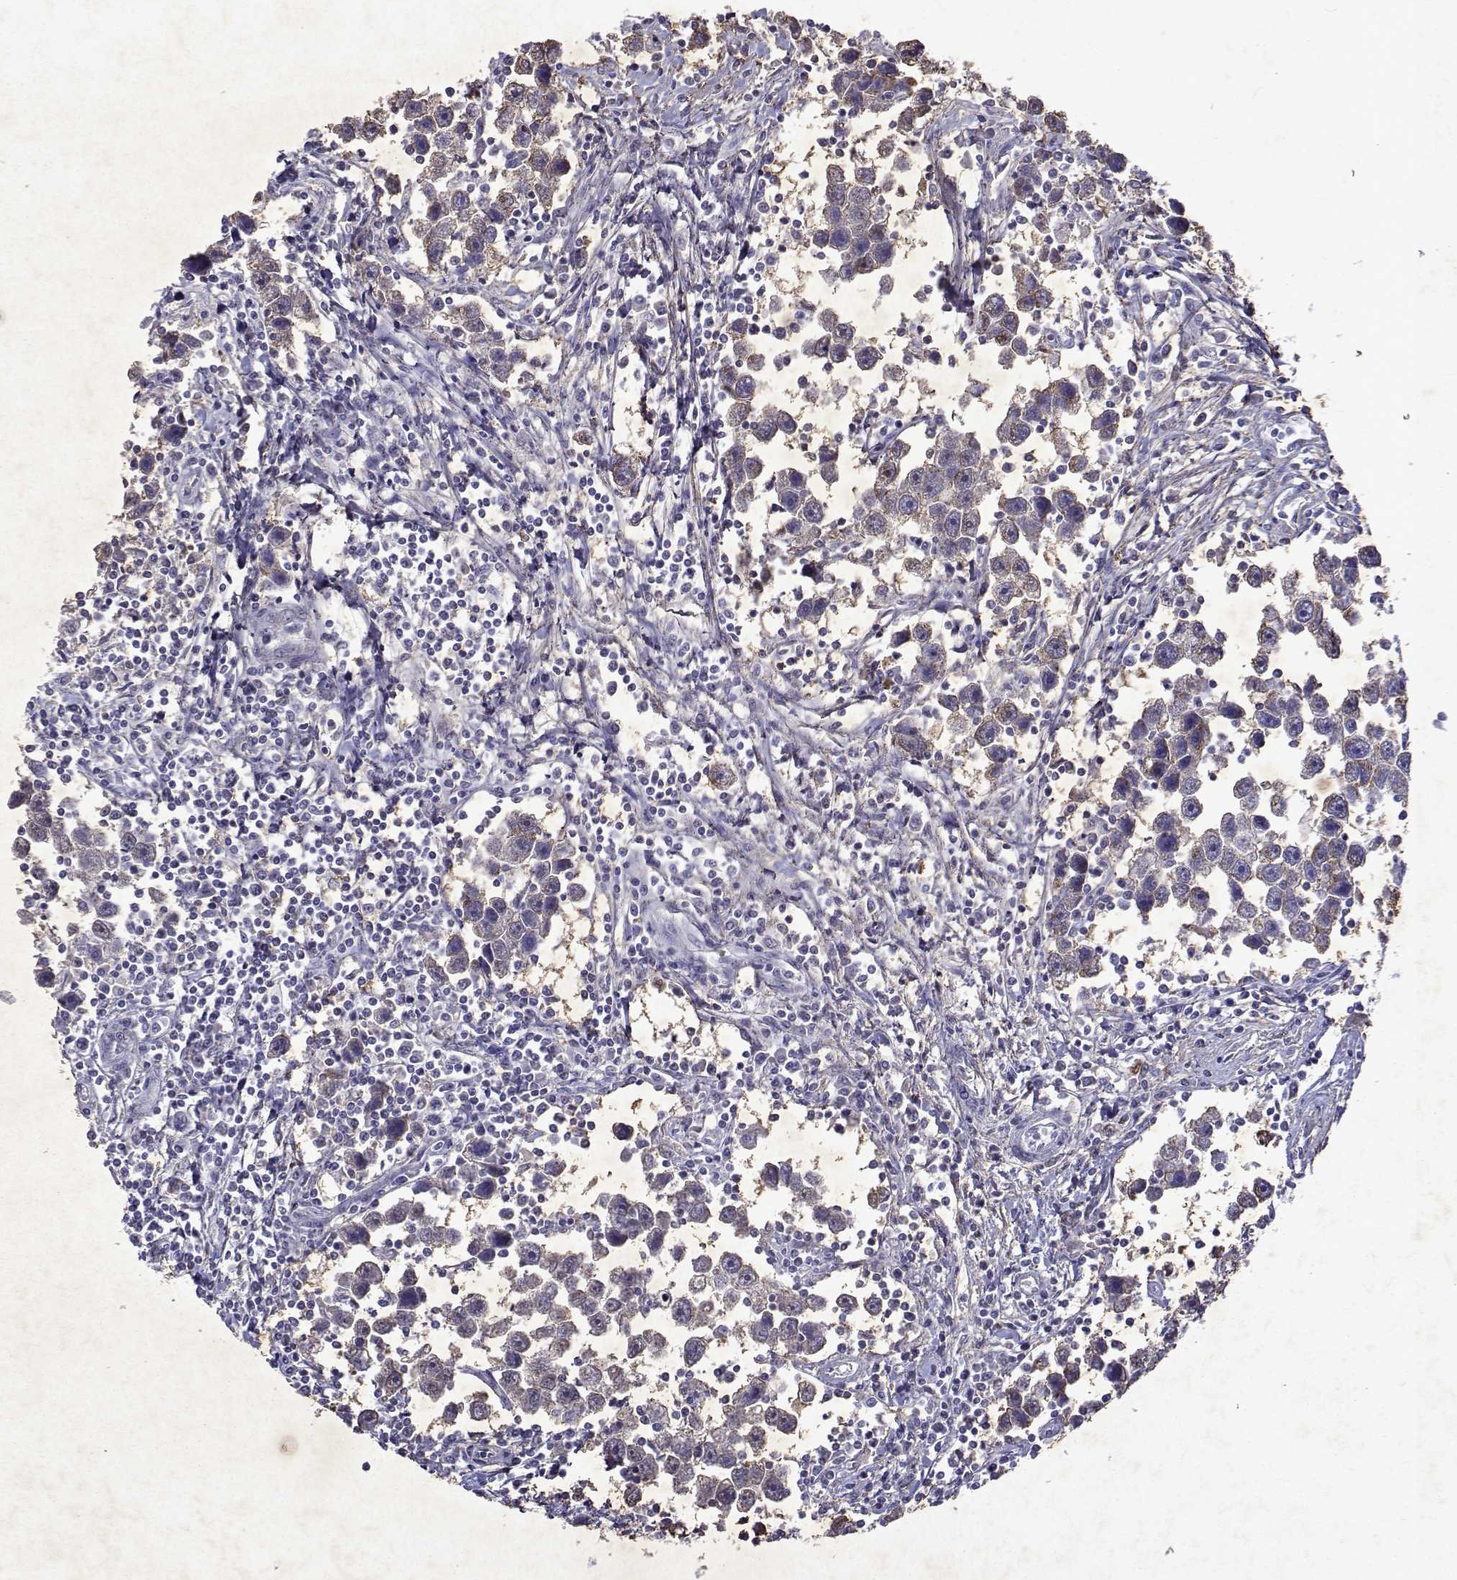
{"staining": {"intensity": "negative", "quantity": "none", "location": "none"}, "tissue": "testis cancer", "cell_type": "Tumor cells", "image_type": "cancer", "snomed": [{"axis": "morphology", "description": "Seminoma, NOS"}, {"axis": "topography", "description": "Testis"}], "caption": "A high-resolution micrograph shows IHC staining of testis seminoma, which shows no significant positivity in tumor cells.", "gene": "DUSP28", "patient": {"sex": "male", "age": 30}}